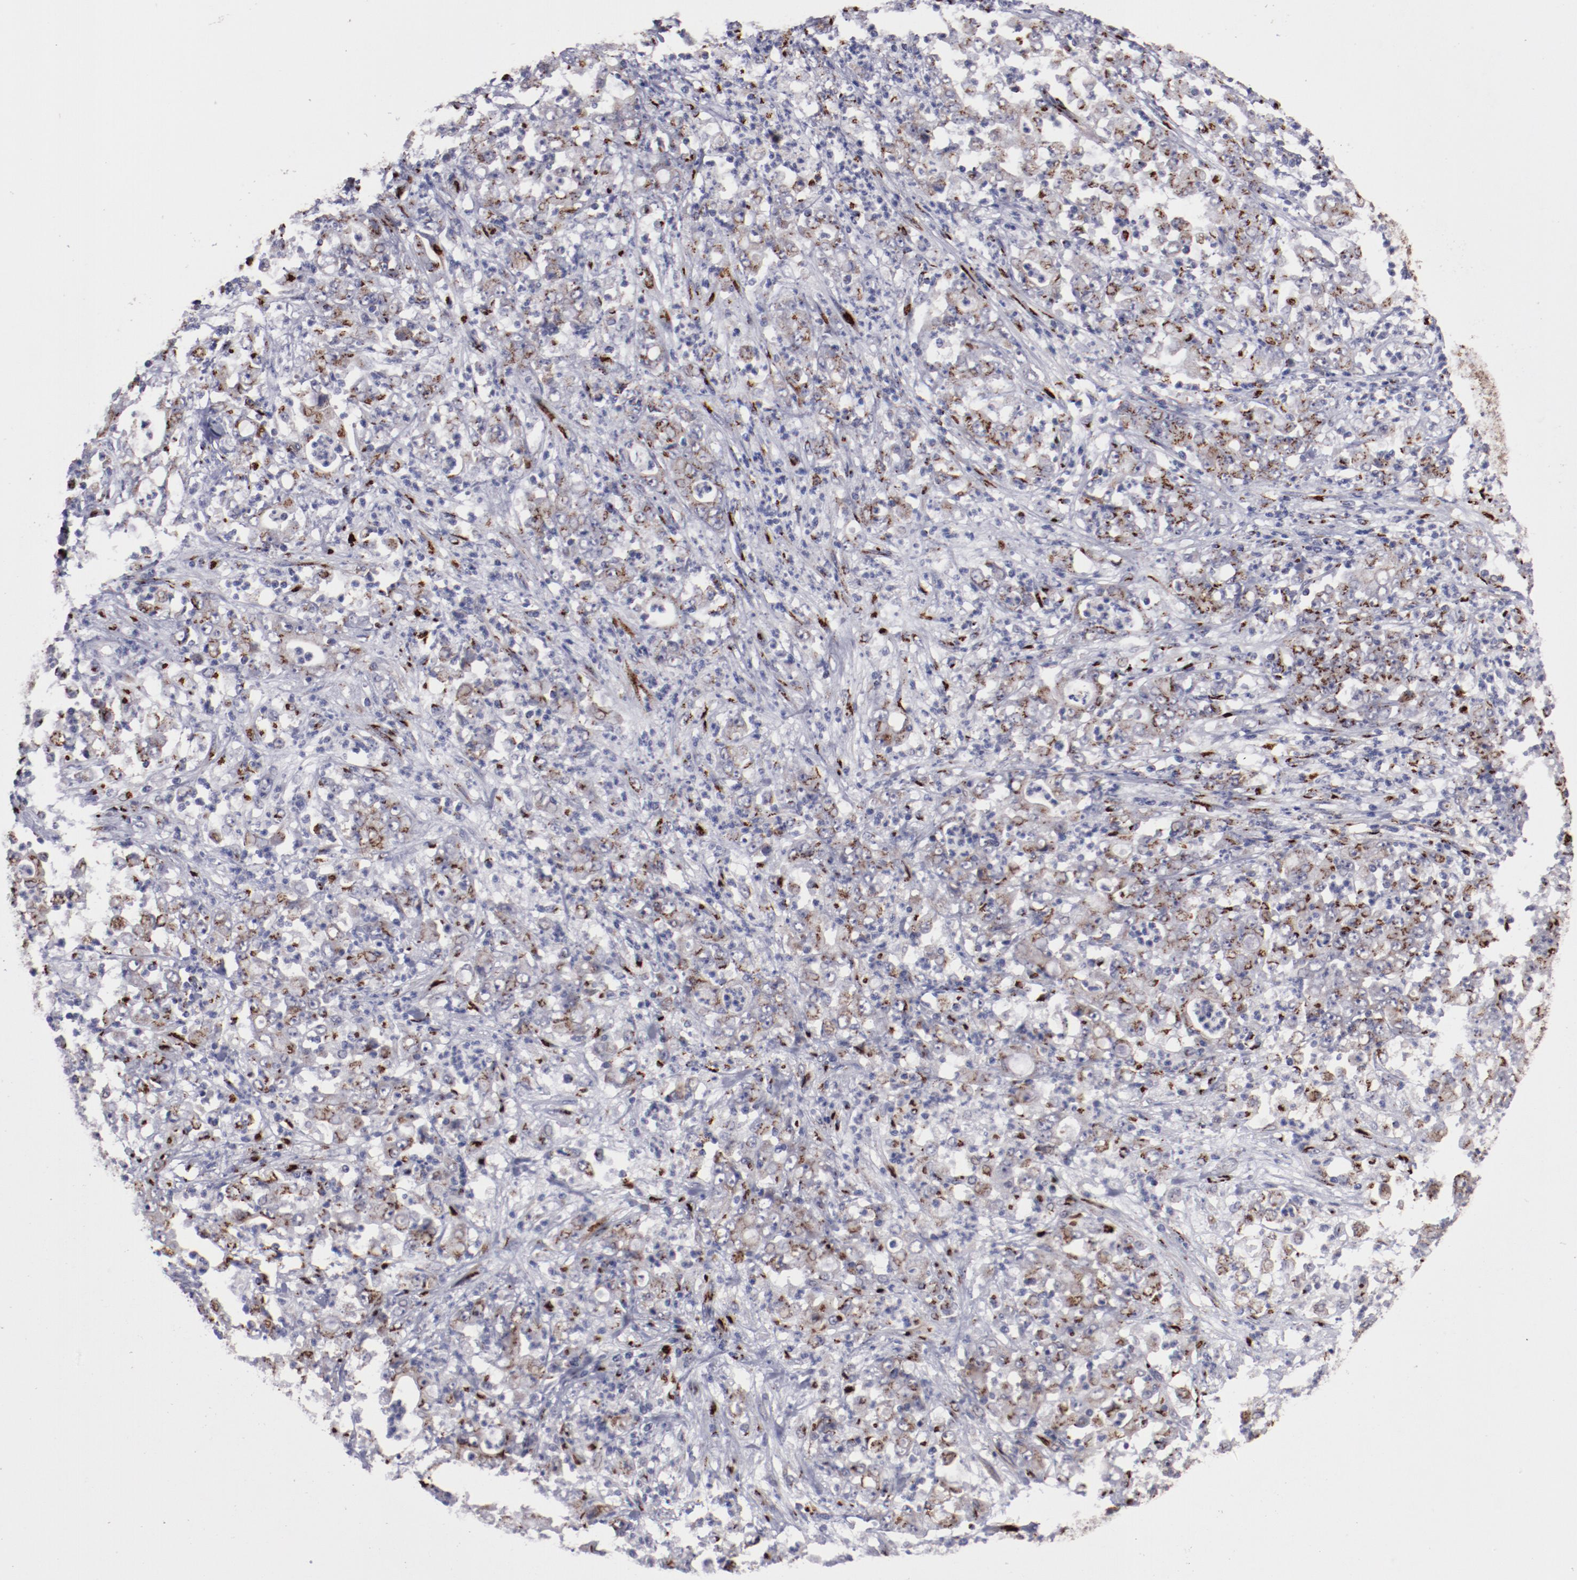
{"staining": {"intensity": "strong", "quantity": "25%-75%", "location": "cytoplasmic/membranous"}, "tissue": "stomach cancer", "cell_type": "Tumor cells", "image_type": "cancer", "snomed": [{"axis": "morphology", "description": "Adenocarcinoma, NOS"}, {"axis": "topography", "description": "Stomach, lower"}], "caption": "Protein expression analysis of human stomach cancer reveals strong cytoplasmic/membranous positivity in approximately 25%-75% of tumor cells.", "gene": "GOLIM4", "patient": {"sex": "female", "age": 71}}